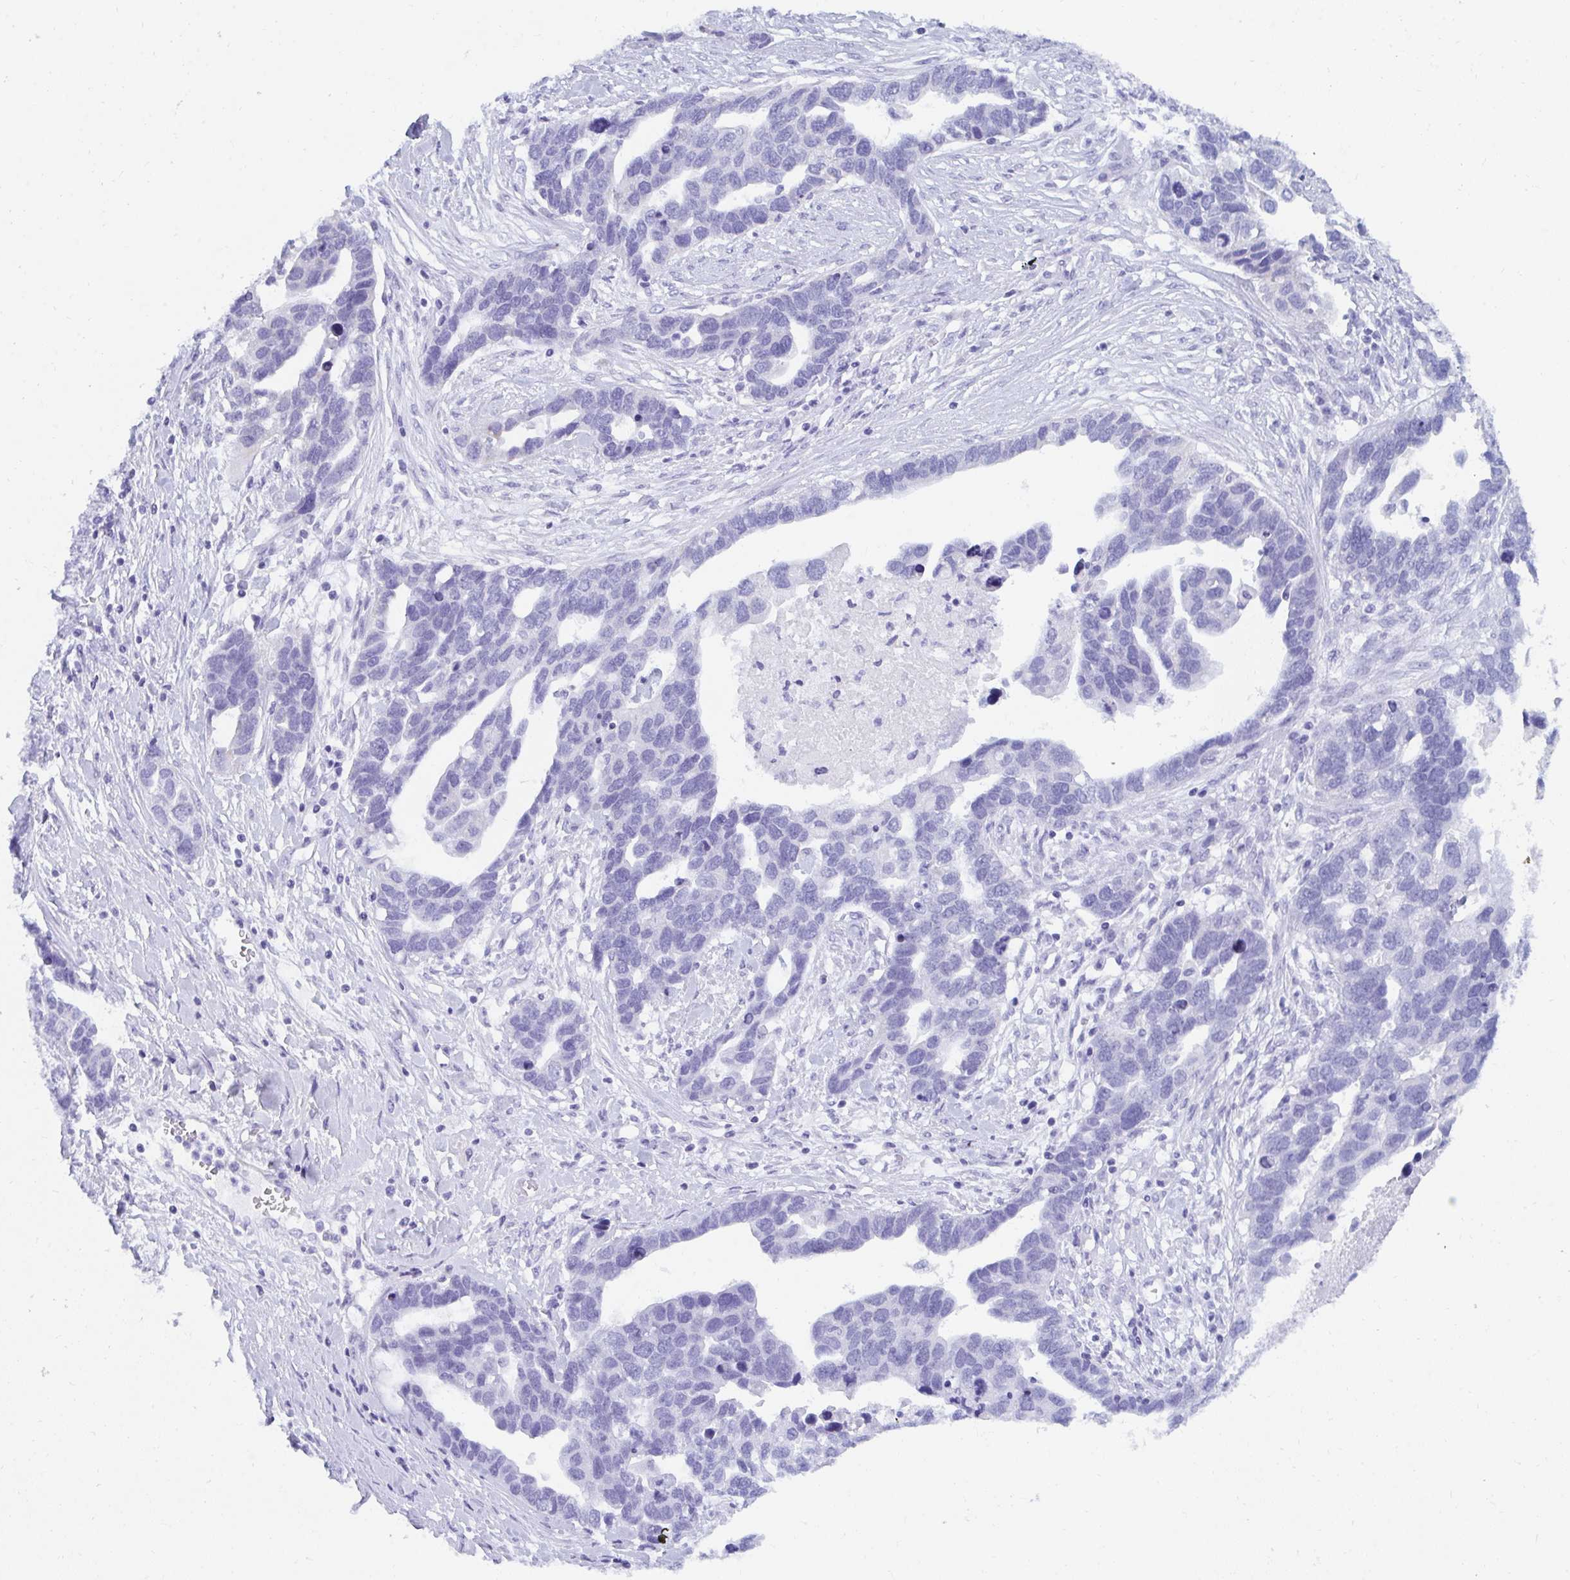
{"staining": {"intensity": "negative", "quantity": "none", "location": "none"}, "tissue": "ovarian cancer", "cell_type": "Tumor cells", "image_type": "cancer", "snomed": [{"axis": "morphology", "description": "Cystadenocarcinoma, serous, NOS"}, {"axis": "topography", "description": "Ovary"}], "caption": "Immunohistochemistry micrograph of neoplastic tissue: ovarian serous cystadenocarcinoma stained with DAB (3,3'-diaminobenzidine) demonstrates no significant protein expression in tumor cells.", "gene": "PC", "patient": {"sex": "female", "age": 54}}